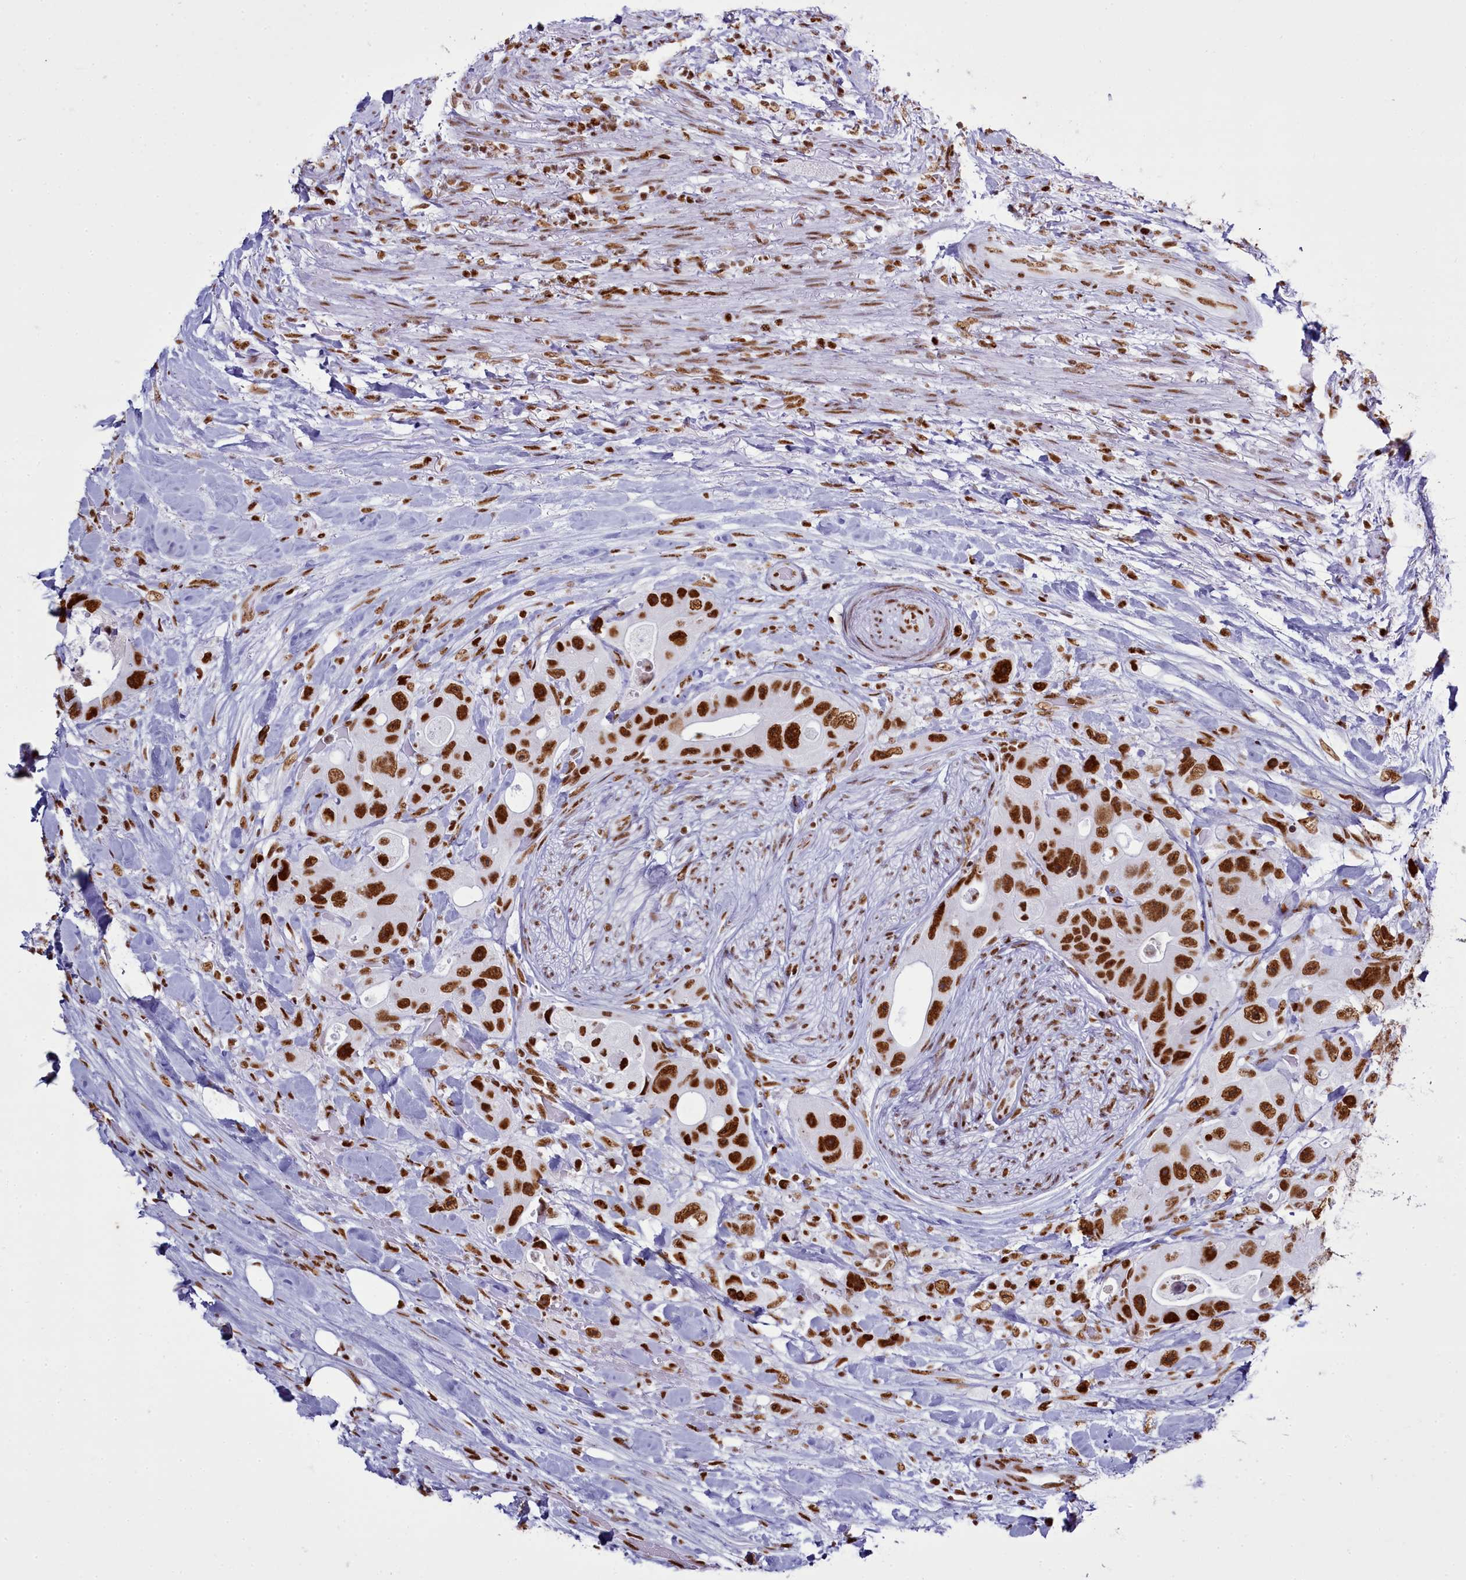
{"staining": {"intensity": "strong", "quantity": ">75%", "location": "nuclear"}, "tissue": "colorectal cancer", "cell_type": "Tumor cells", "image_type": "cancer", "snomed": [{"axis": "morphology", "description": "Adenocarcinoma, NOS"}, {"axis": "topography", "description": "Colon"}], "caption": "Immunohistochemical staining of human adenocarcinoma (colorectal) shows high levels of strong nuclear positivity in about >75% of tumor cells. (DAB (3,3'-diaminobenzidine) IHC, brown staining for protein, blue staining for nuclei).", "gene": "RALY", "patient": {"sex": "female", "age": 46}}